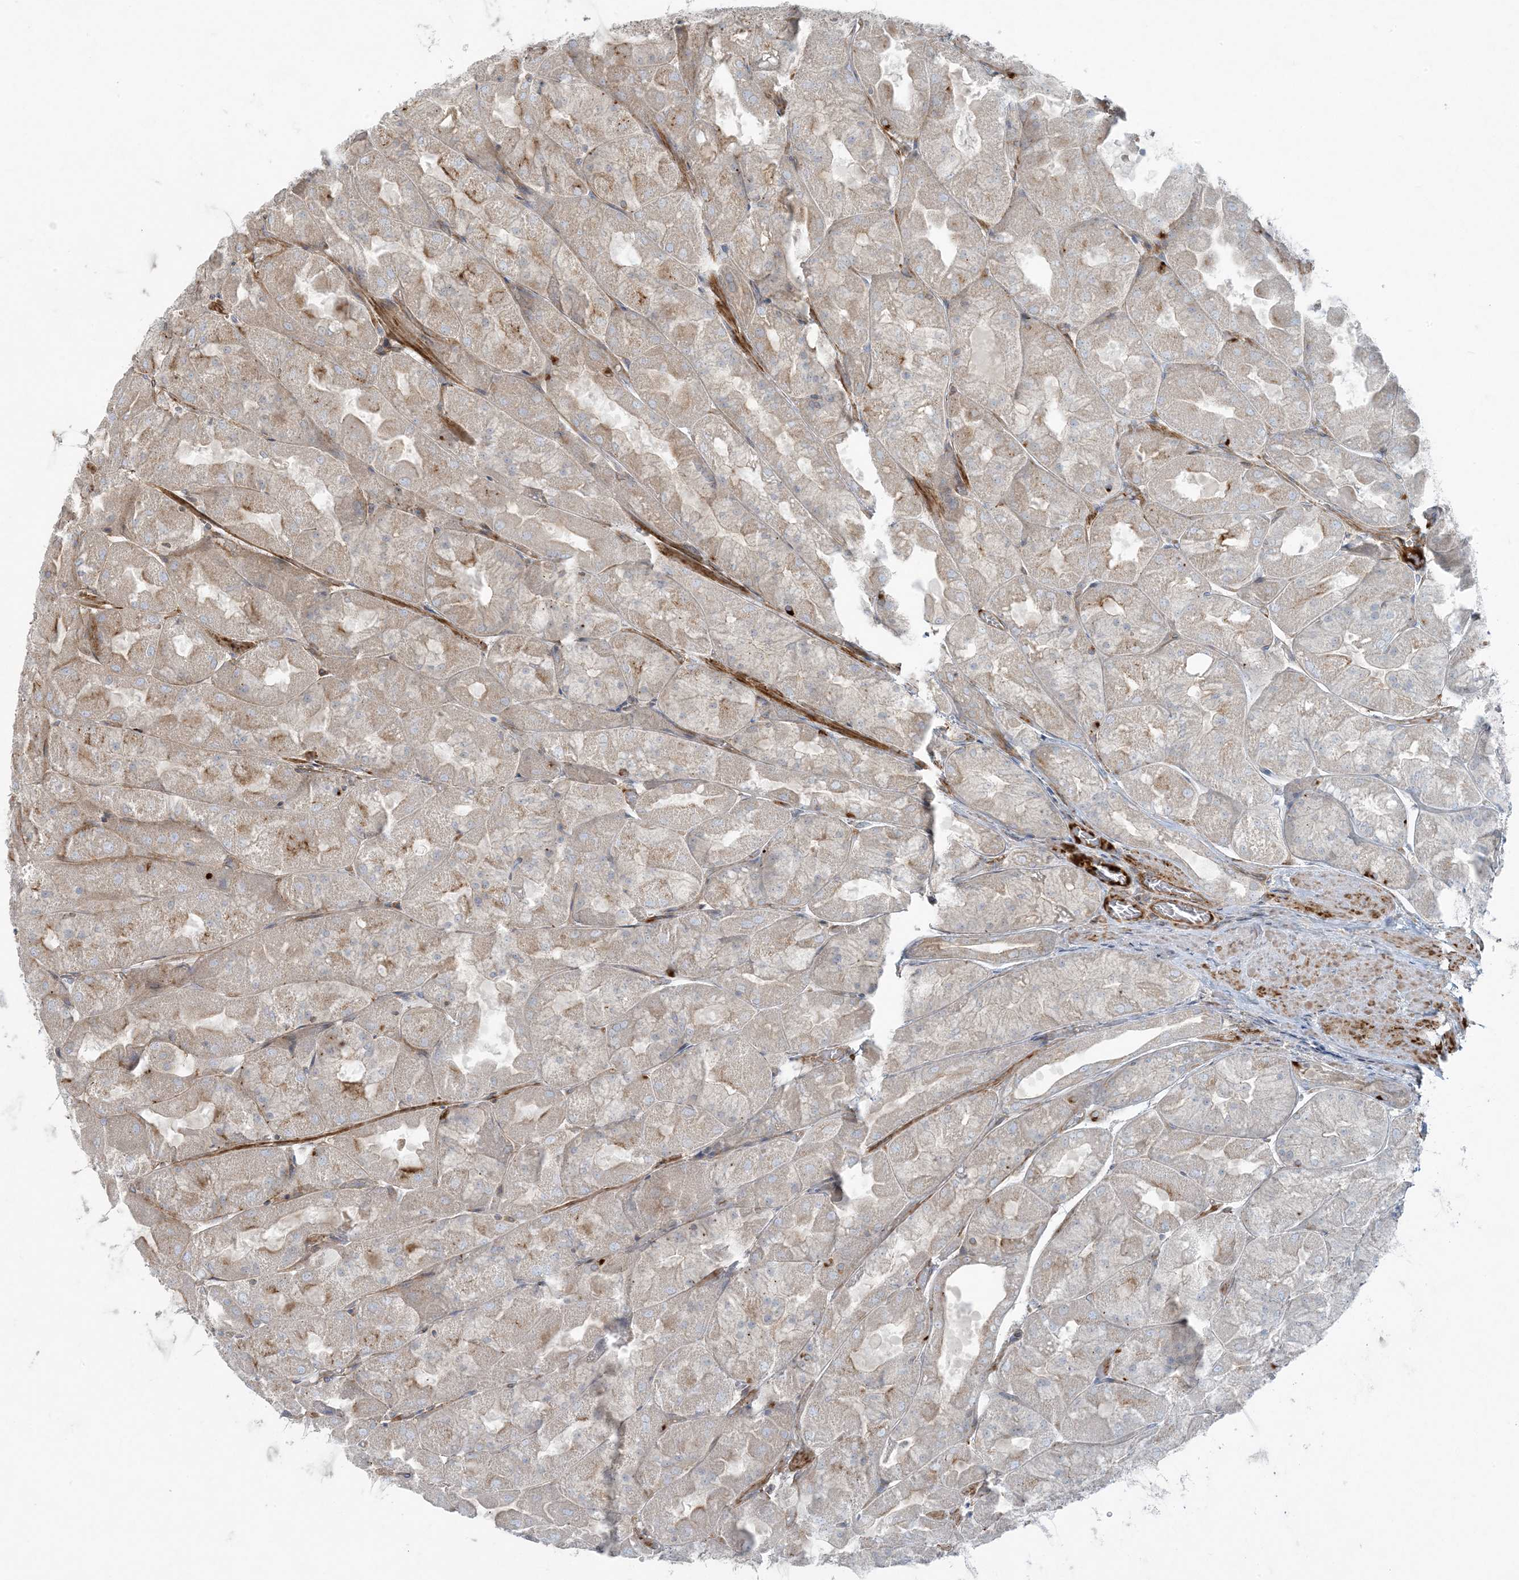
{"staining": {"intensity": "strong", "quantity": "25%-75%", "location": "cytoplasmic/membranous"}, "tissue": "stomach", "cell_type": "Glandular cells", "image_type": "normal", "snomed": [{"axis": "morphology", "description": "Normal tissue, NOS"}, {"axis": "topography", "description": "Stomach"}], "caption": "IHC of unremarkable stomach shows high levels of strong cytoplasmic/membranous positivity in about 25%-75% of glandular cells.", "gene": "PIK3R4", "patient": {"sex": "female", "age": 61}}